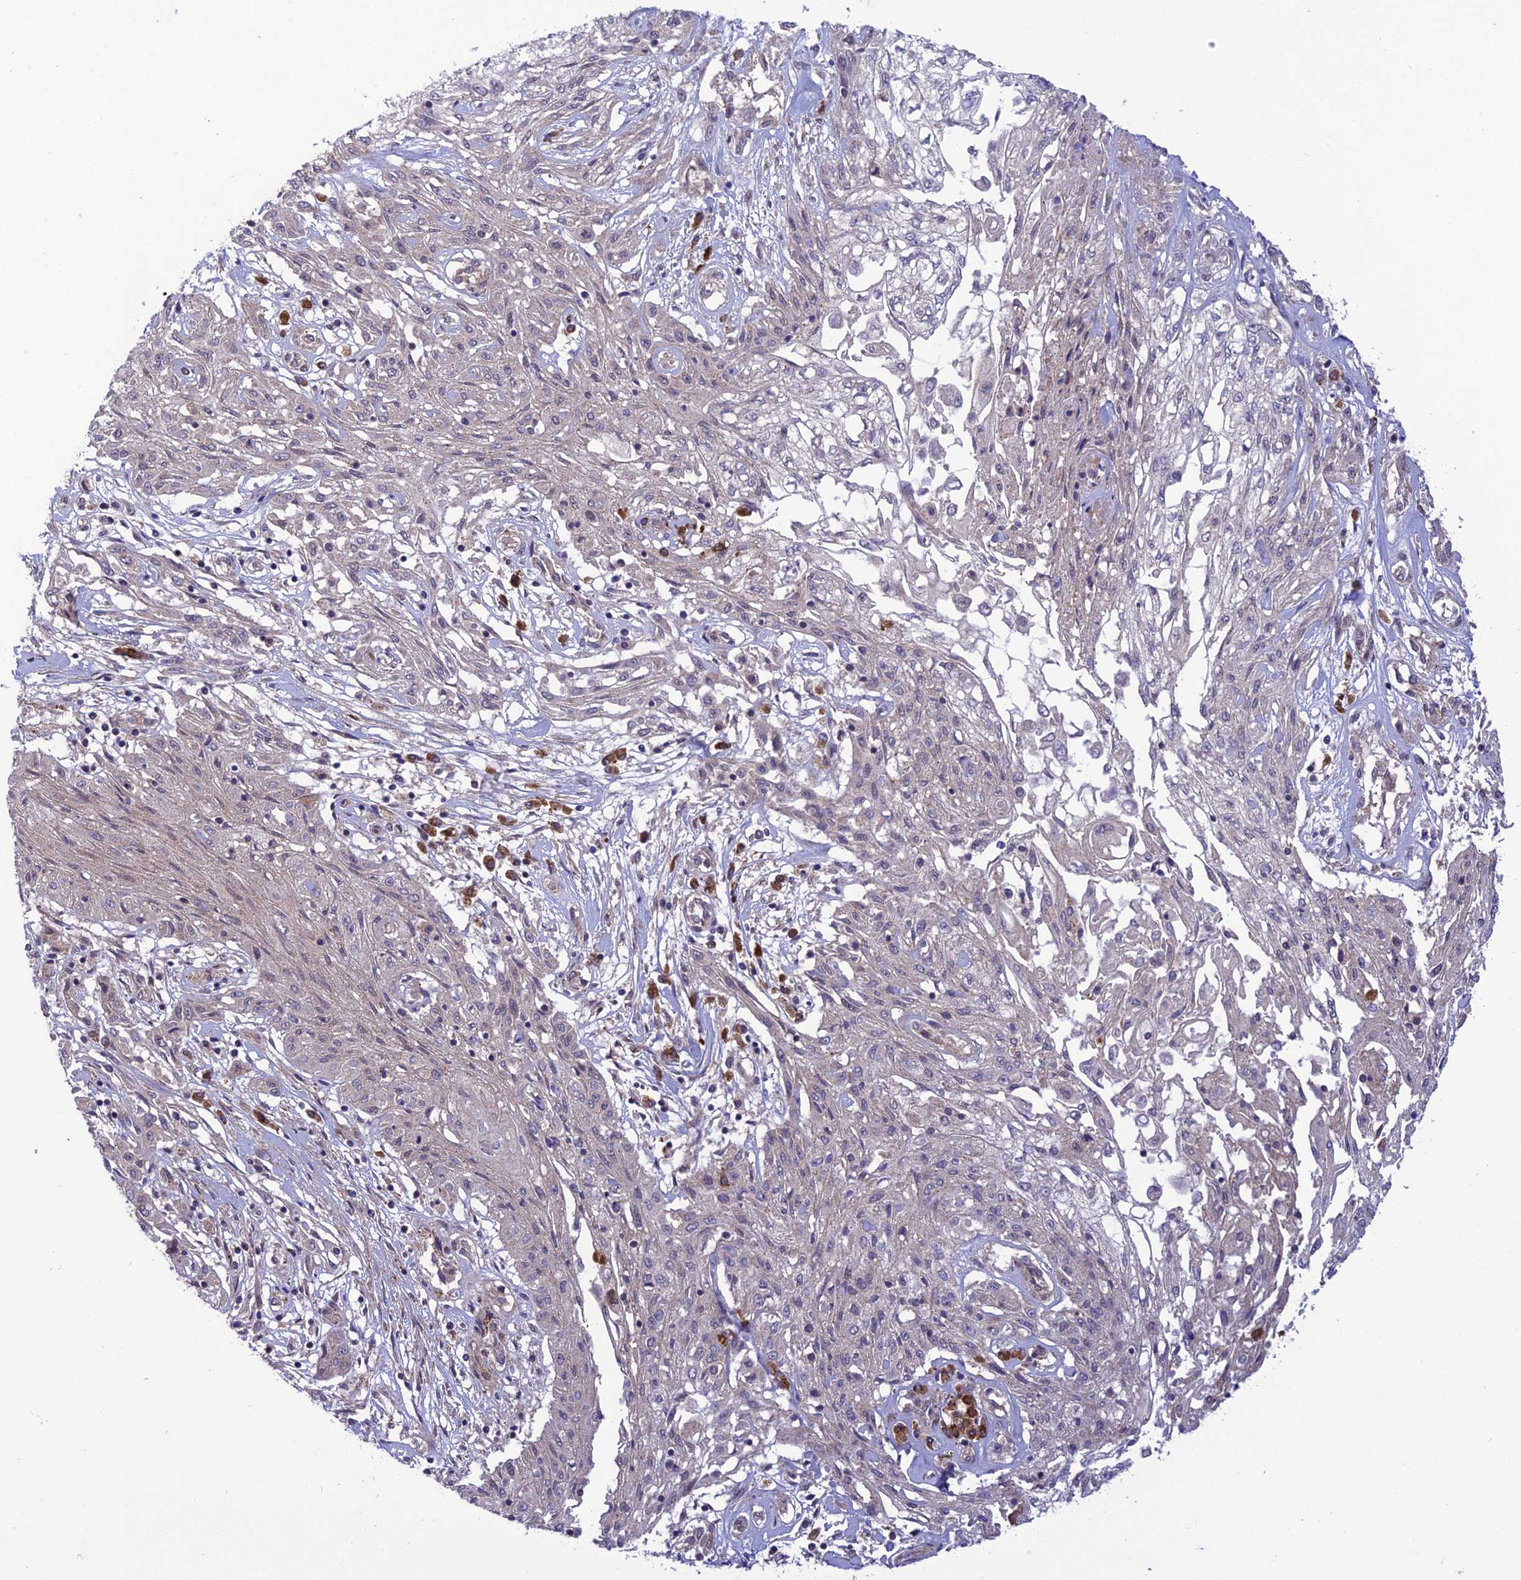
{"staining": {"intensity": "negative", "quantity": "none", "location": "none"}, "tissue": "skin cancer", "cell_type": "Tumor cells", "image_type": "cancer", "snomed": [{"axis": "morphology", "description": "Squamous cell carcinoma, NOS"}, {"axis": "morphology", "description": "Squamous cell carcinoma, metastatic, NOS"}, {"axis": "topography", "description": "Skin"}, {"axis": "topography", "description": "Lymph node"}], "caption": "This is an immunohistochemistry photomicrograph of human skin cancer. There is no positivity in tumor cells.", "gene": "UROS", "patient": {"sex": "male", "age": 75}}